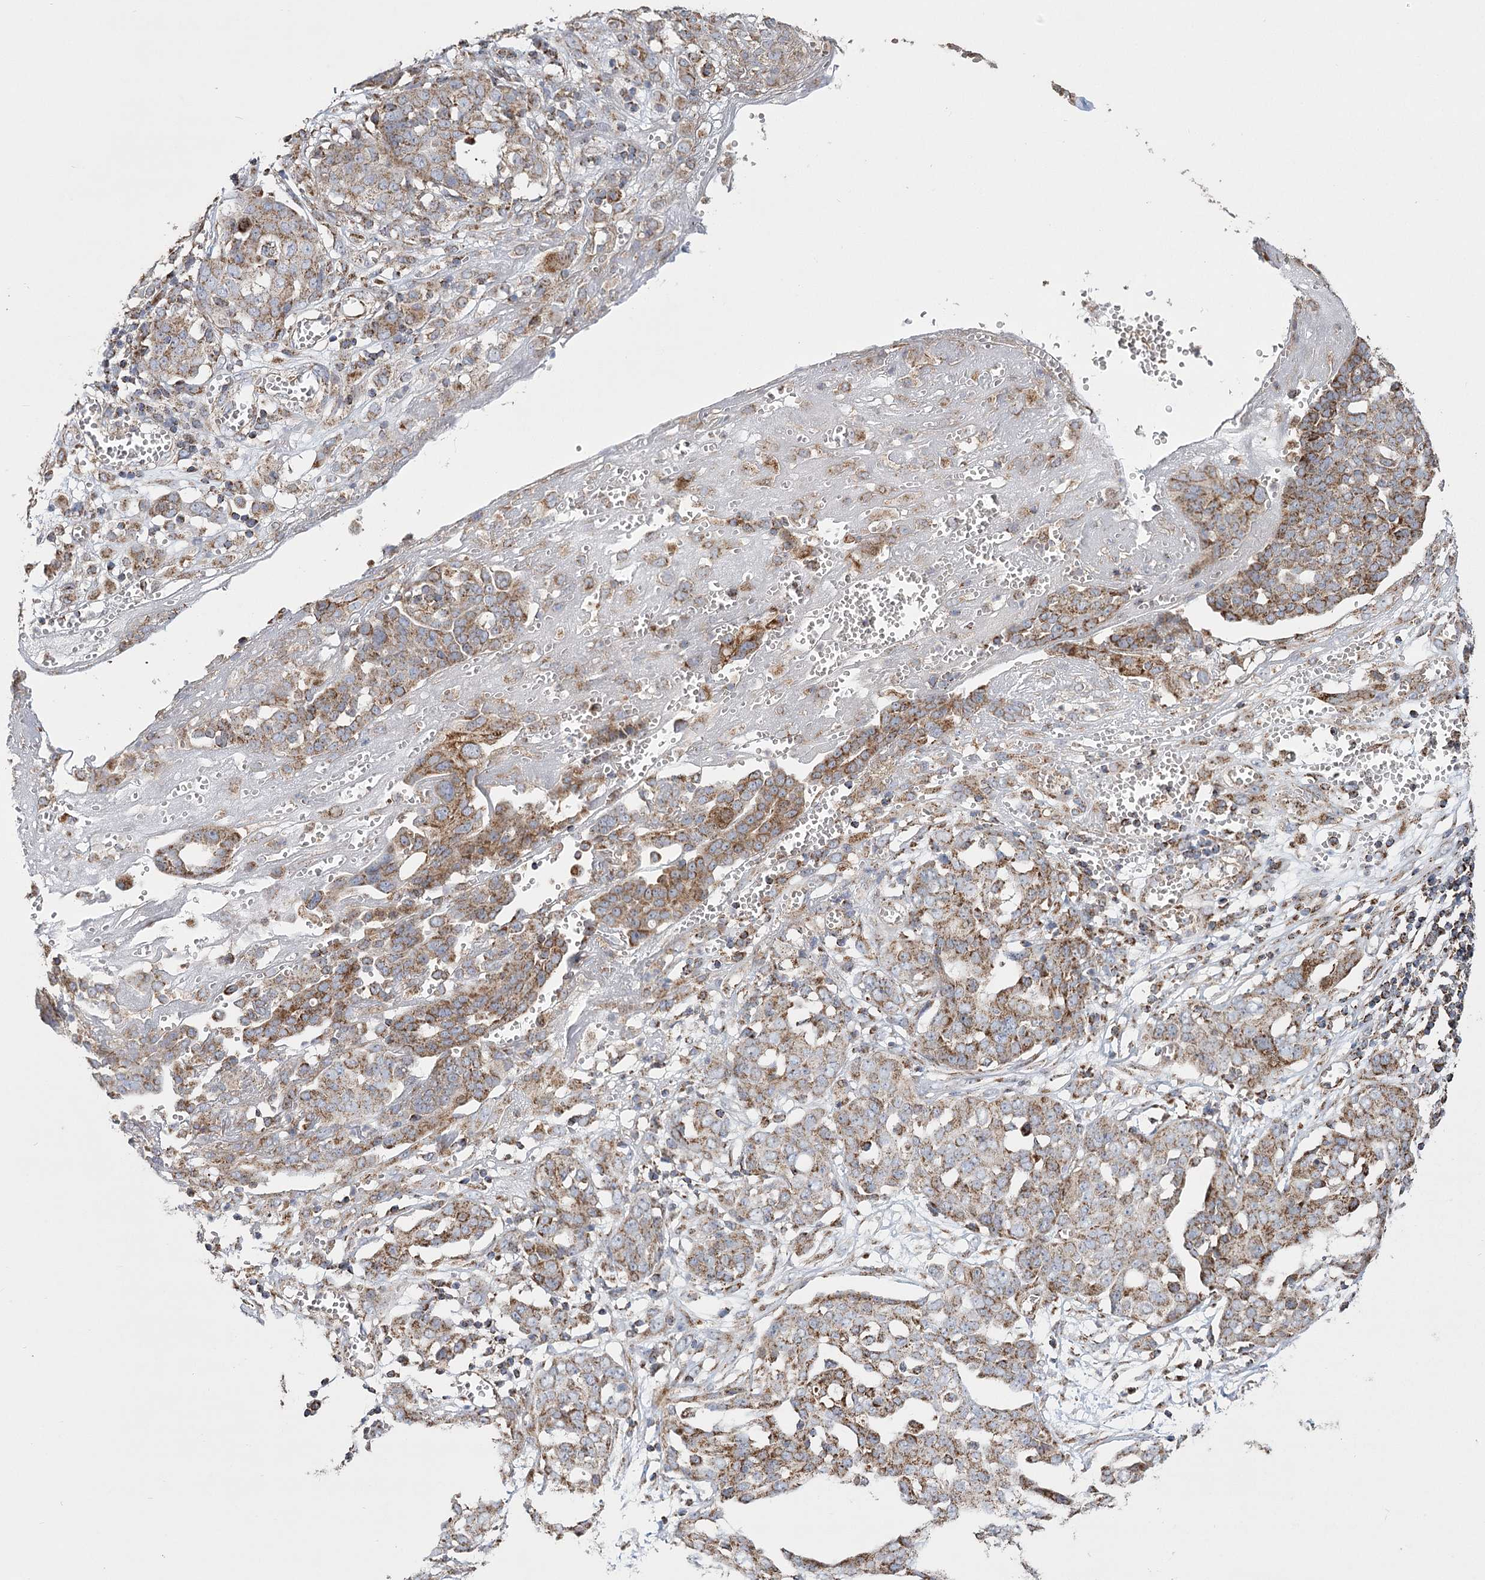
{"staining": {"intensity": "moderate", "quantity": ">75%", "location": "cytoplasmic/membranous"}, "tissue": "ovarian cancer", "cell_type": "Tumor cells", "image_type": "cancer", "snomed": [{"axis": "morphology", "description": "Cystadenocarcinoma, serous, NOS"}, {"axis": "topography", "description": "Soft tissue"}, {"axis": "topography", "description": "Ovary"}], "caption": "Immunohistochemistry histopathology image of human ovarian cancer stained for a protein (brown), which demonstrates medium levels of moderate cytoplasmic/membranous positivity in about >75% of tumor cells.", "gene": "RANBP3L", "patient": {"sex": "female", "age": 57}}